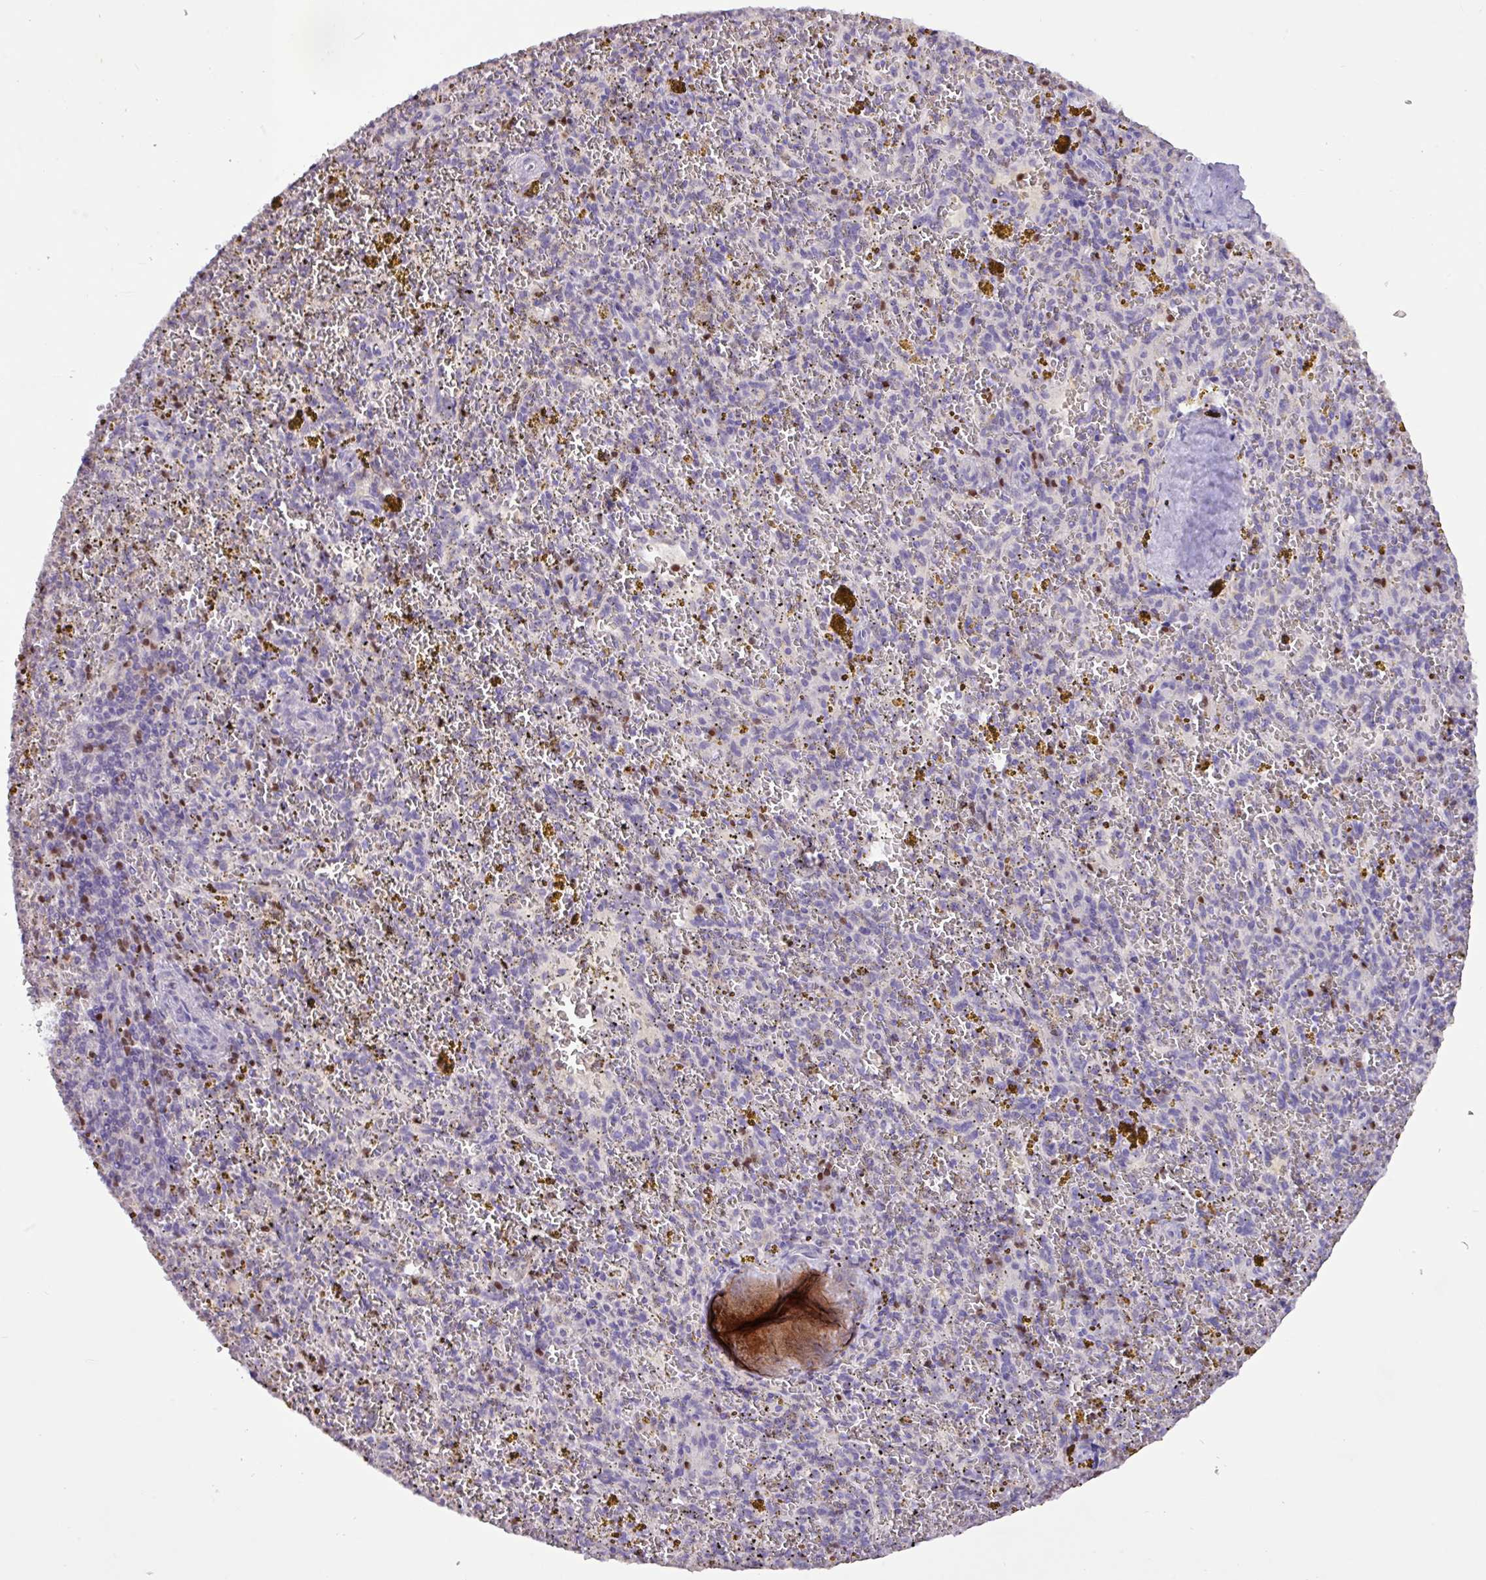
{"staining": {"intensity": "negative", "quantity": "none", "location": "none"}, "tissue": "spleen", "cell_type": "Cells in red pulp", "image_type": "normal", "snomed": [{"axis": "morphology", "description": "Normal tissue, NOS"}, {"axis": "topography", "description": "Spleen"}], "caption": "There is no significant staining in cells in red pulp of spleen.", "gene": "PAX8", "patient": {"sex": "male", "age": 57}}